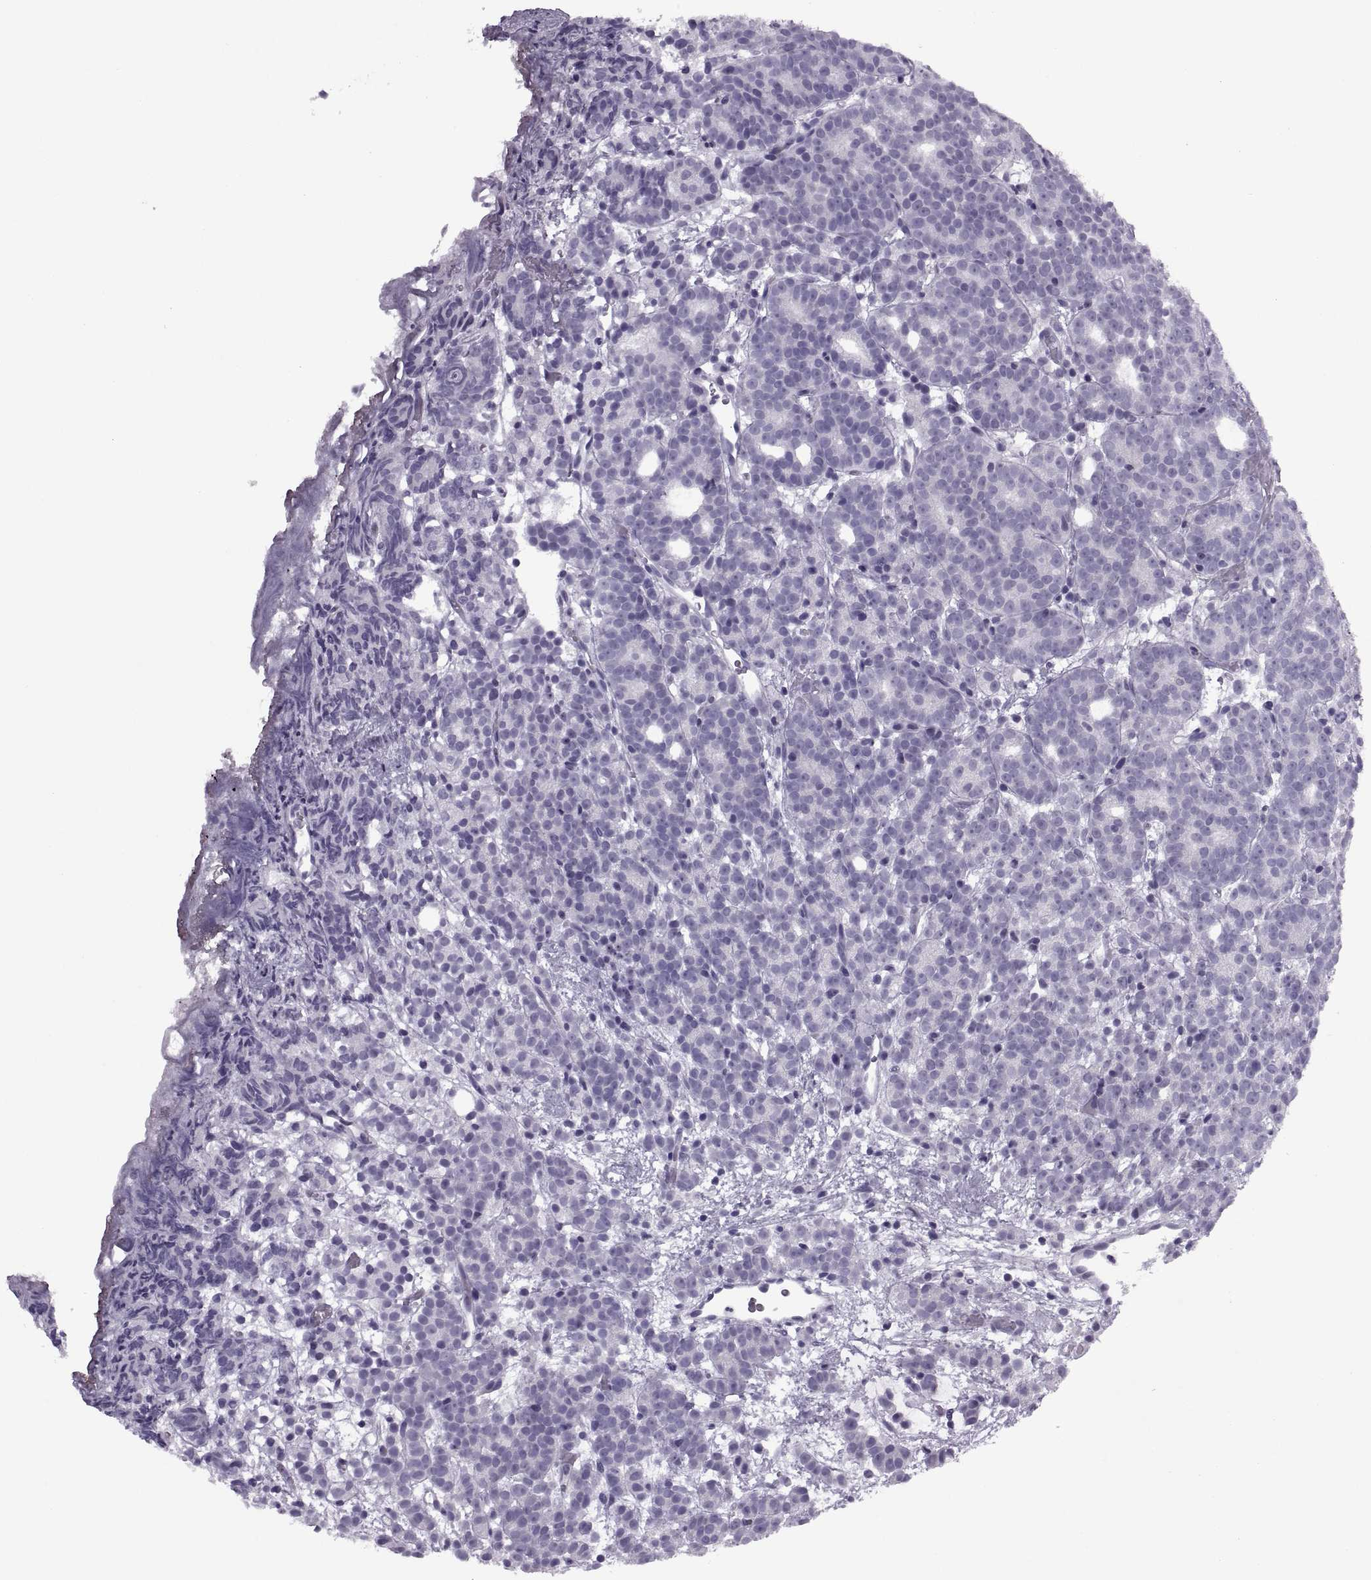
{"staining": {"intensity": "negative", "quantity": "none", "location": "none"}, "tissue": "prostate cancer", "cell_type": "Tumor cells", "image_type": "cancer", "snomed": [{"axis": "morphology", "description": "Adenocarcinoma, High grade"}, {"axis": "topography", "description": "Prostate"}], "caption": "DAB (3,3'-diaminobenzidine) immunohistochemical staining of human high-grade adenocarcinoma (prostate) exhibits no significant positivity in tumor cells.", "gene": "FAM24A", "patient": {"sex": "male", "age": 53}}